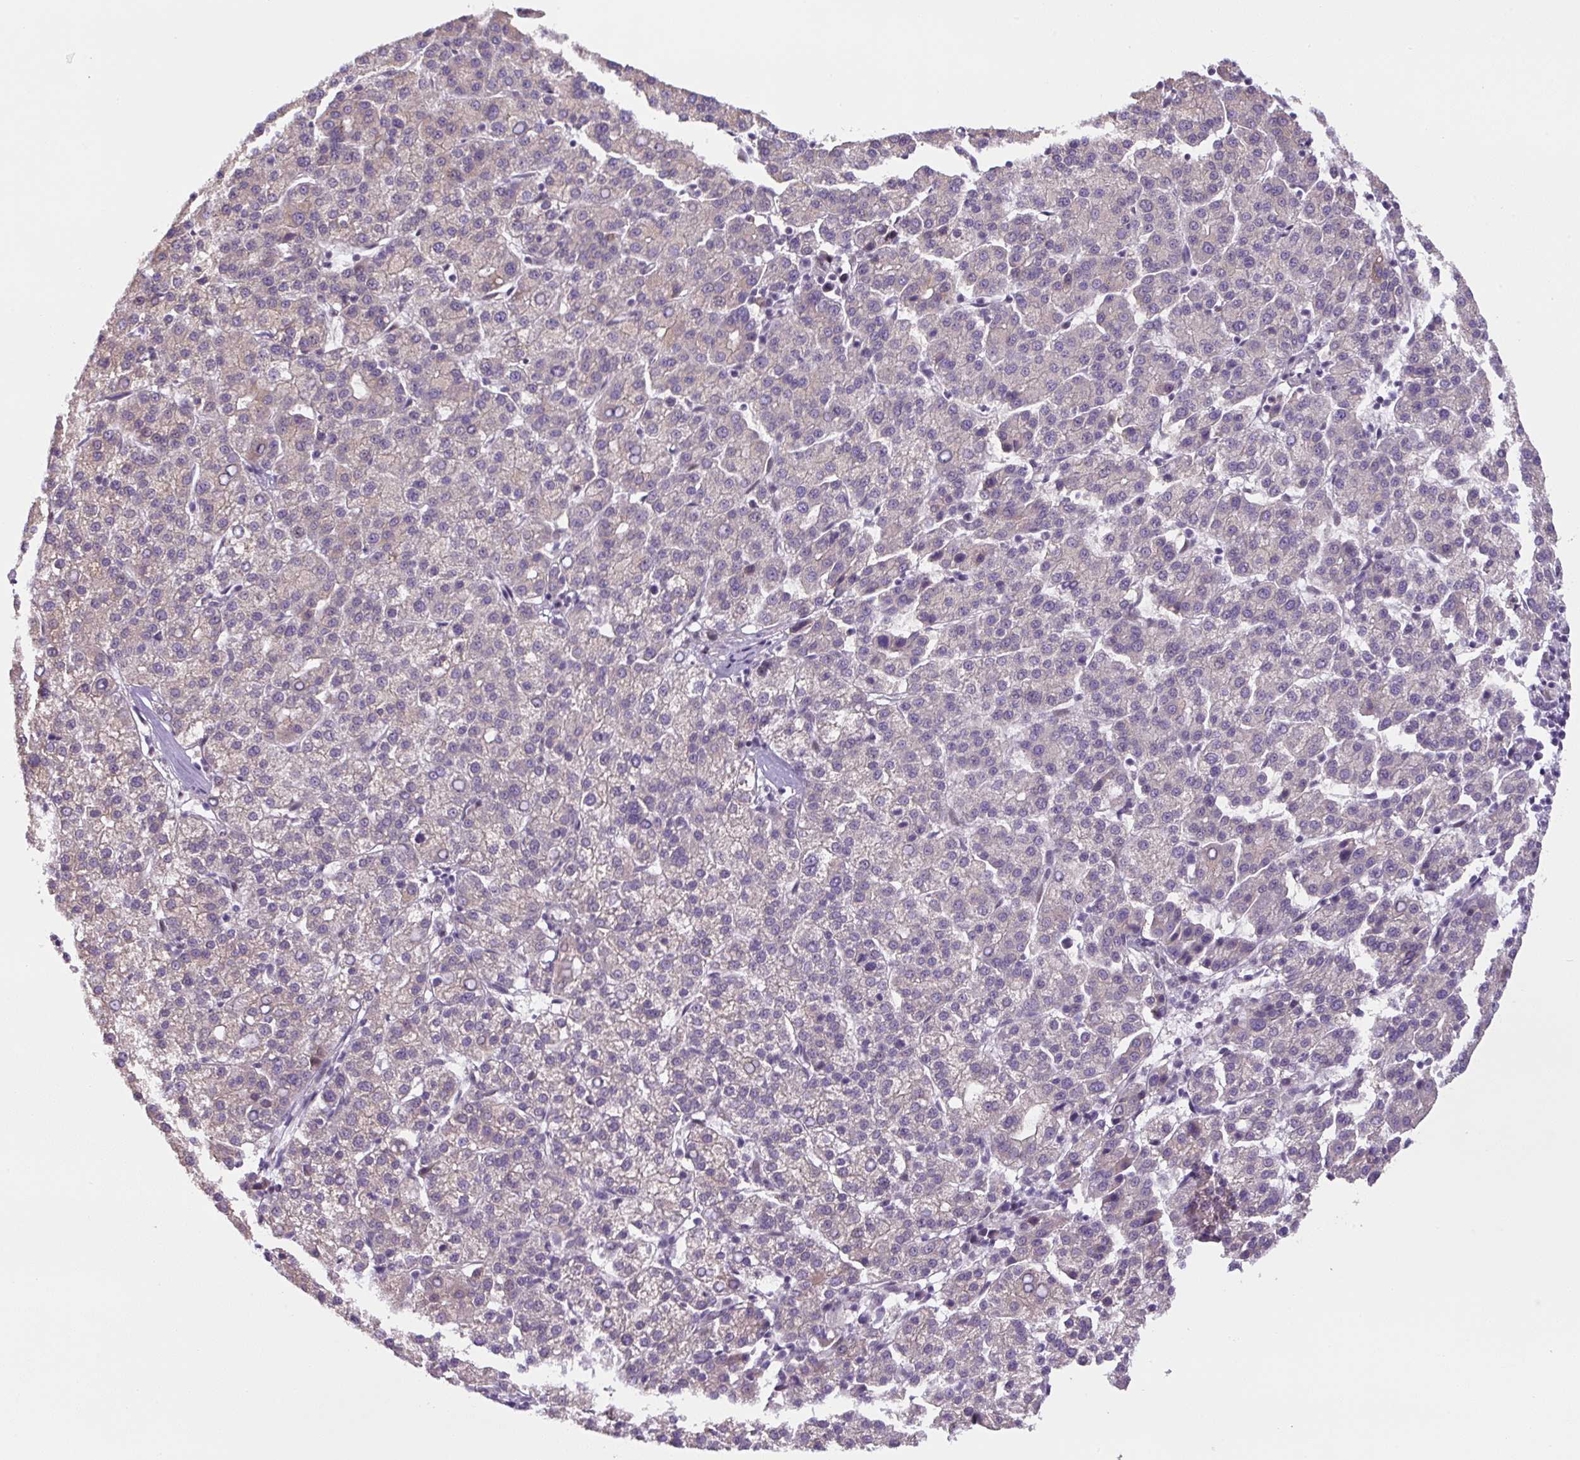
{"staining": {"intensity": "negative", "quantity": "none", "location": "none"}, "tissue": "liver cancer", "cell_type": "Tumor cells", "image_type": "cancer", "snomed": [{"axis": "morphology", "description": "Carcinoma, Hepatocellular, NOS"}, {"axis": "topography", "description": "Liver"}], "caption": "IHC photomicrograph of neoplastic tissue: hepatocellular carcinoma (liver) stained with DAB exhibits no significant protein positivity in tumor cells. (DAB (3,3'-diaminobenzidine) immunohistochemistry with hematoxylin counter stain).", "gene": "TAF1A", "patient": {"sex": "female", "age": 58}}